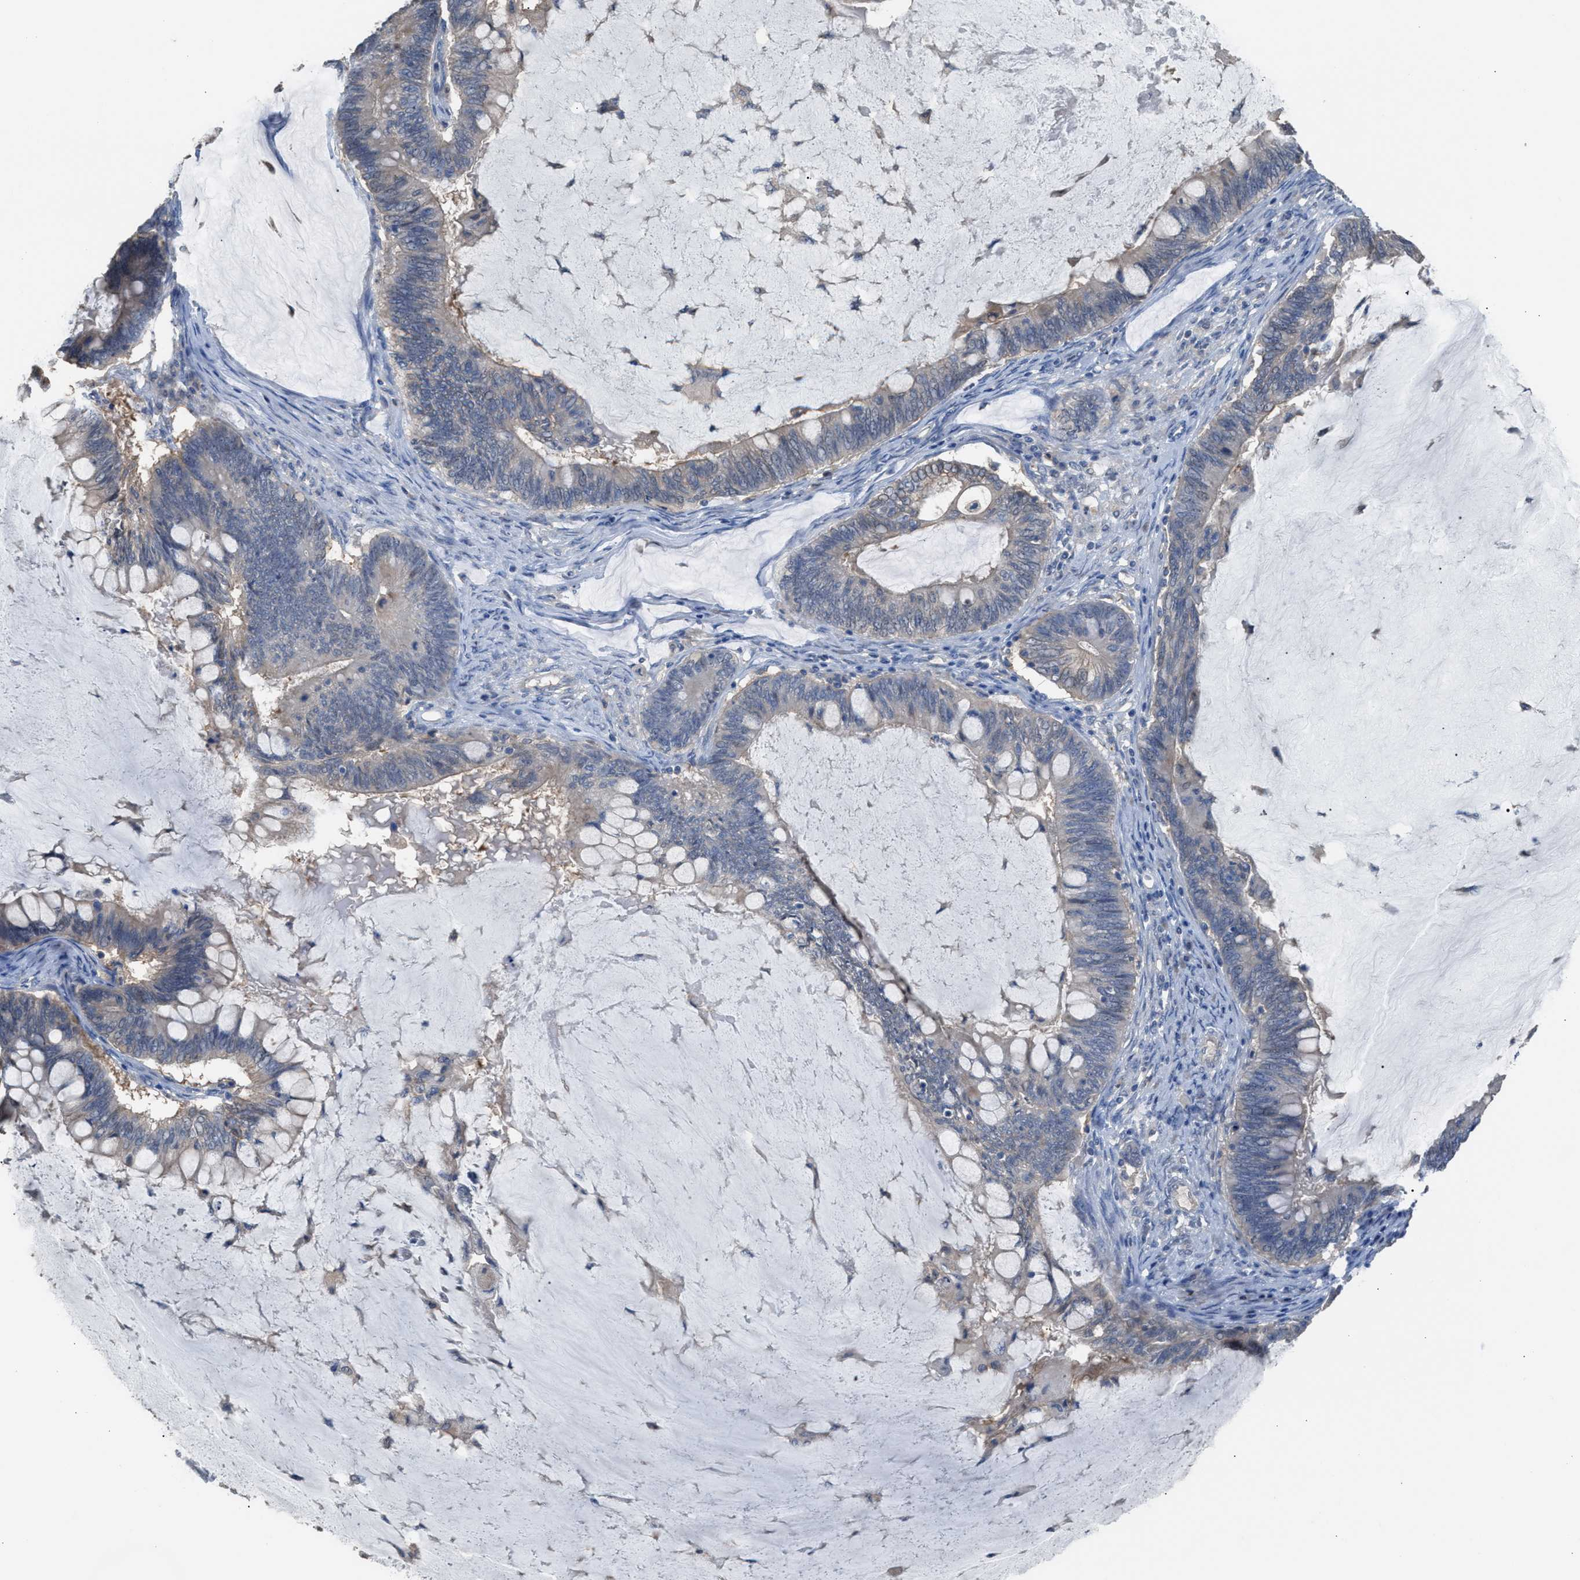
{"staining": {"intensity": "weak", "quantity": "<25%", "location": "cytoplasmic/membranous"}, "tissue": "ovarian cancer", "cell_type": "Tumor cells", "image_type": "cancer", "snomed": [{"axis": "morphology", "description": "Cystadenocarcinoma, mucinous, NOS"}, {"axis": "topography", "description": "Ovary"}], "caption": "This is an immunohistochemistry (IHC) histopathology image of ovarian cancer. There is no staining in tumor cells.", "gene": "NQO2", "patient": {"sex": "female", "age": 61}}